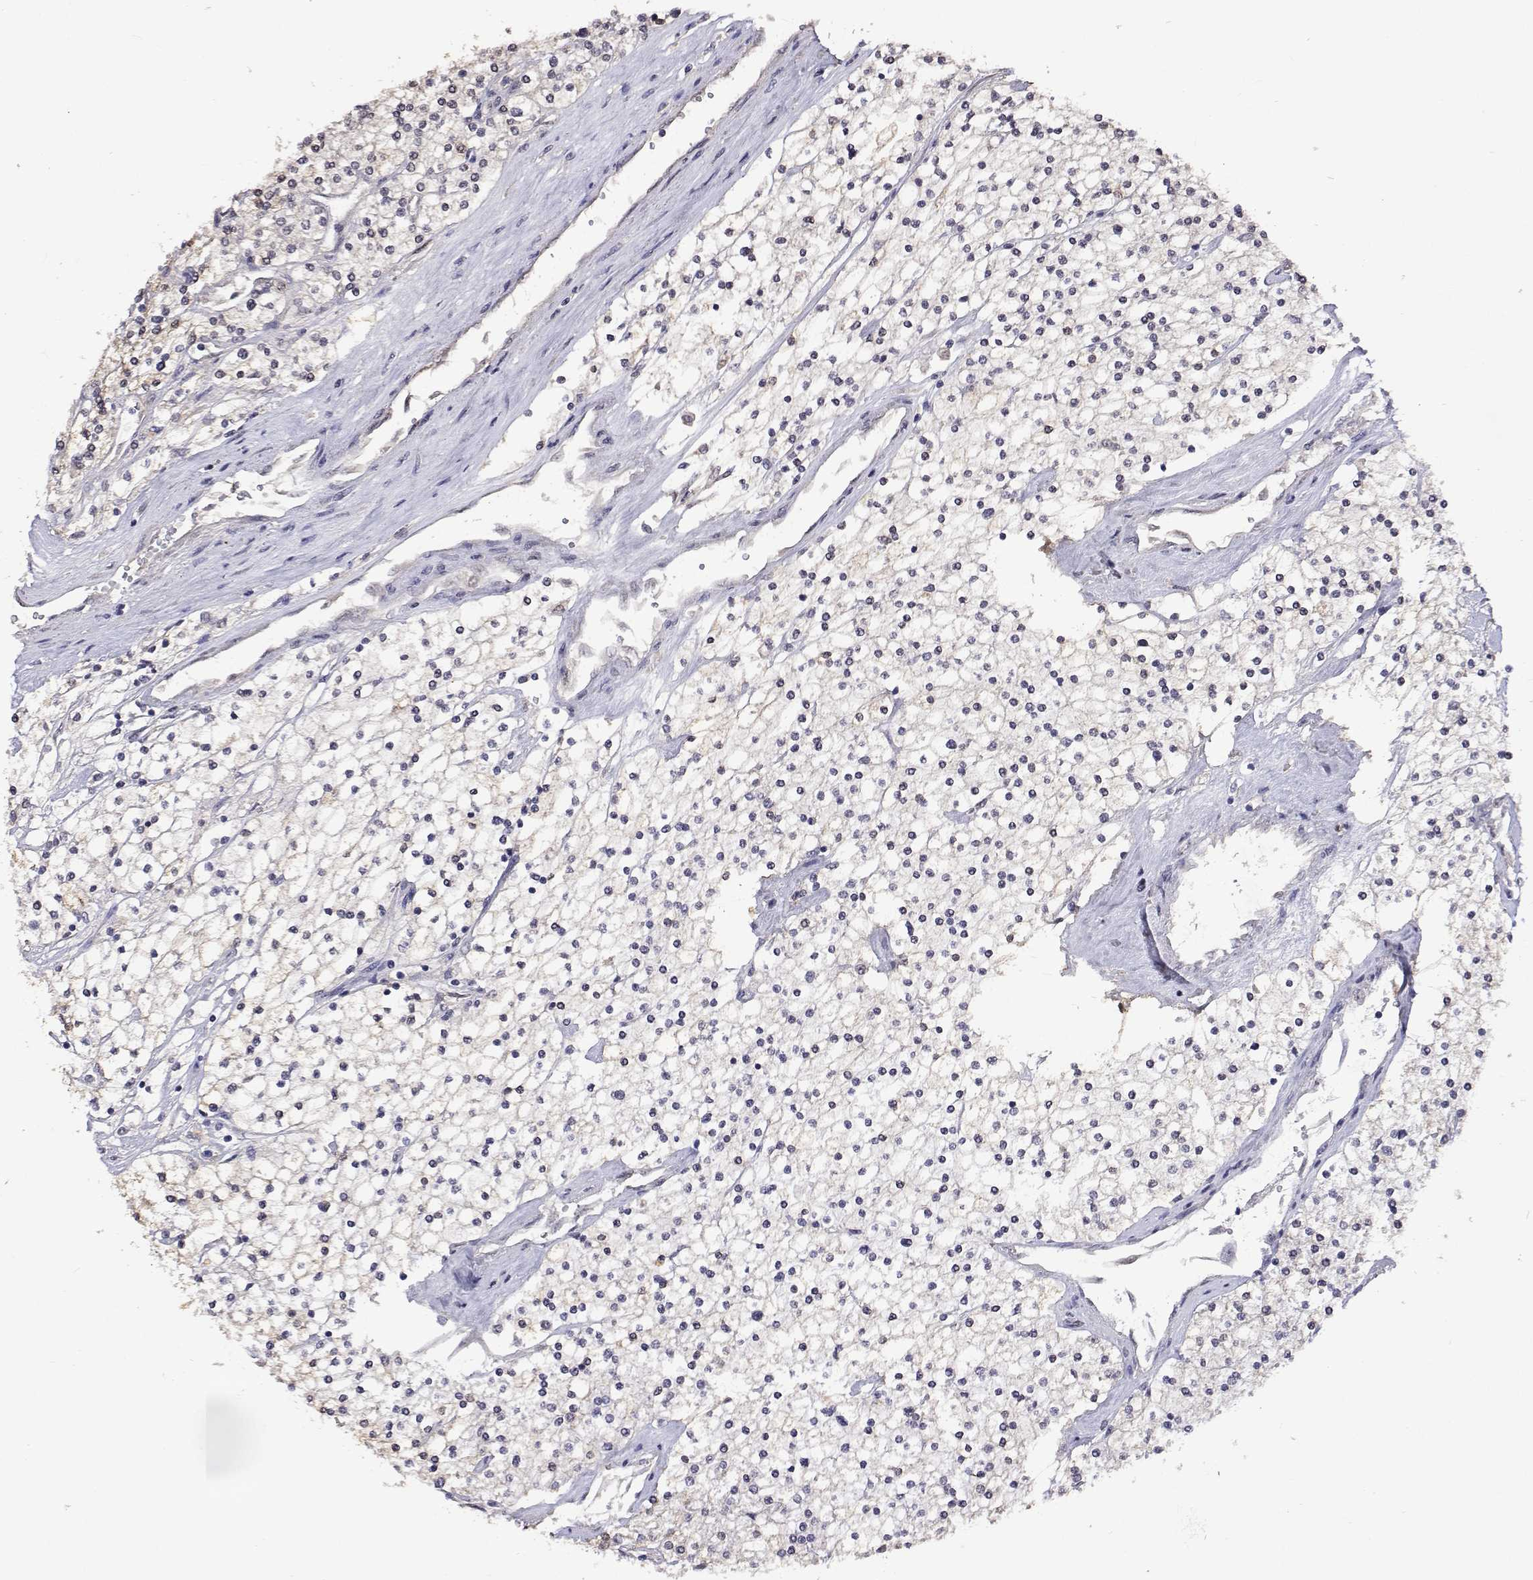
{"staining": {"intensity": "weak", "quantity": "<25%", "location": "nuclear"}, "tissue": "renal cancer", "cell_type": "Tumor cells", "image_type": "cancer", "snomed": [{"axis": "morphology", "description": "Adenocarcinoma, NOS"}, {"axis": "topography", "description": "Kidney"}], "caption": "Immunohistochemistry (IHC) of renal cancer (adenocarcinoma) shows no expression in tumor cells.", "gene": "HNRNPA0", "patient": {"sex": "male", "age": 80}}